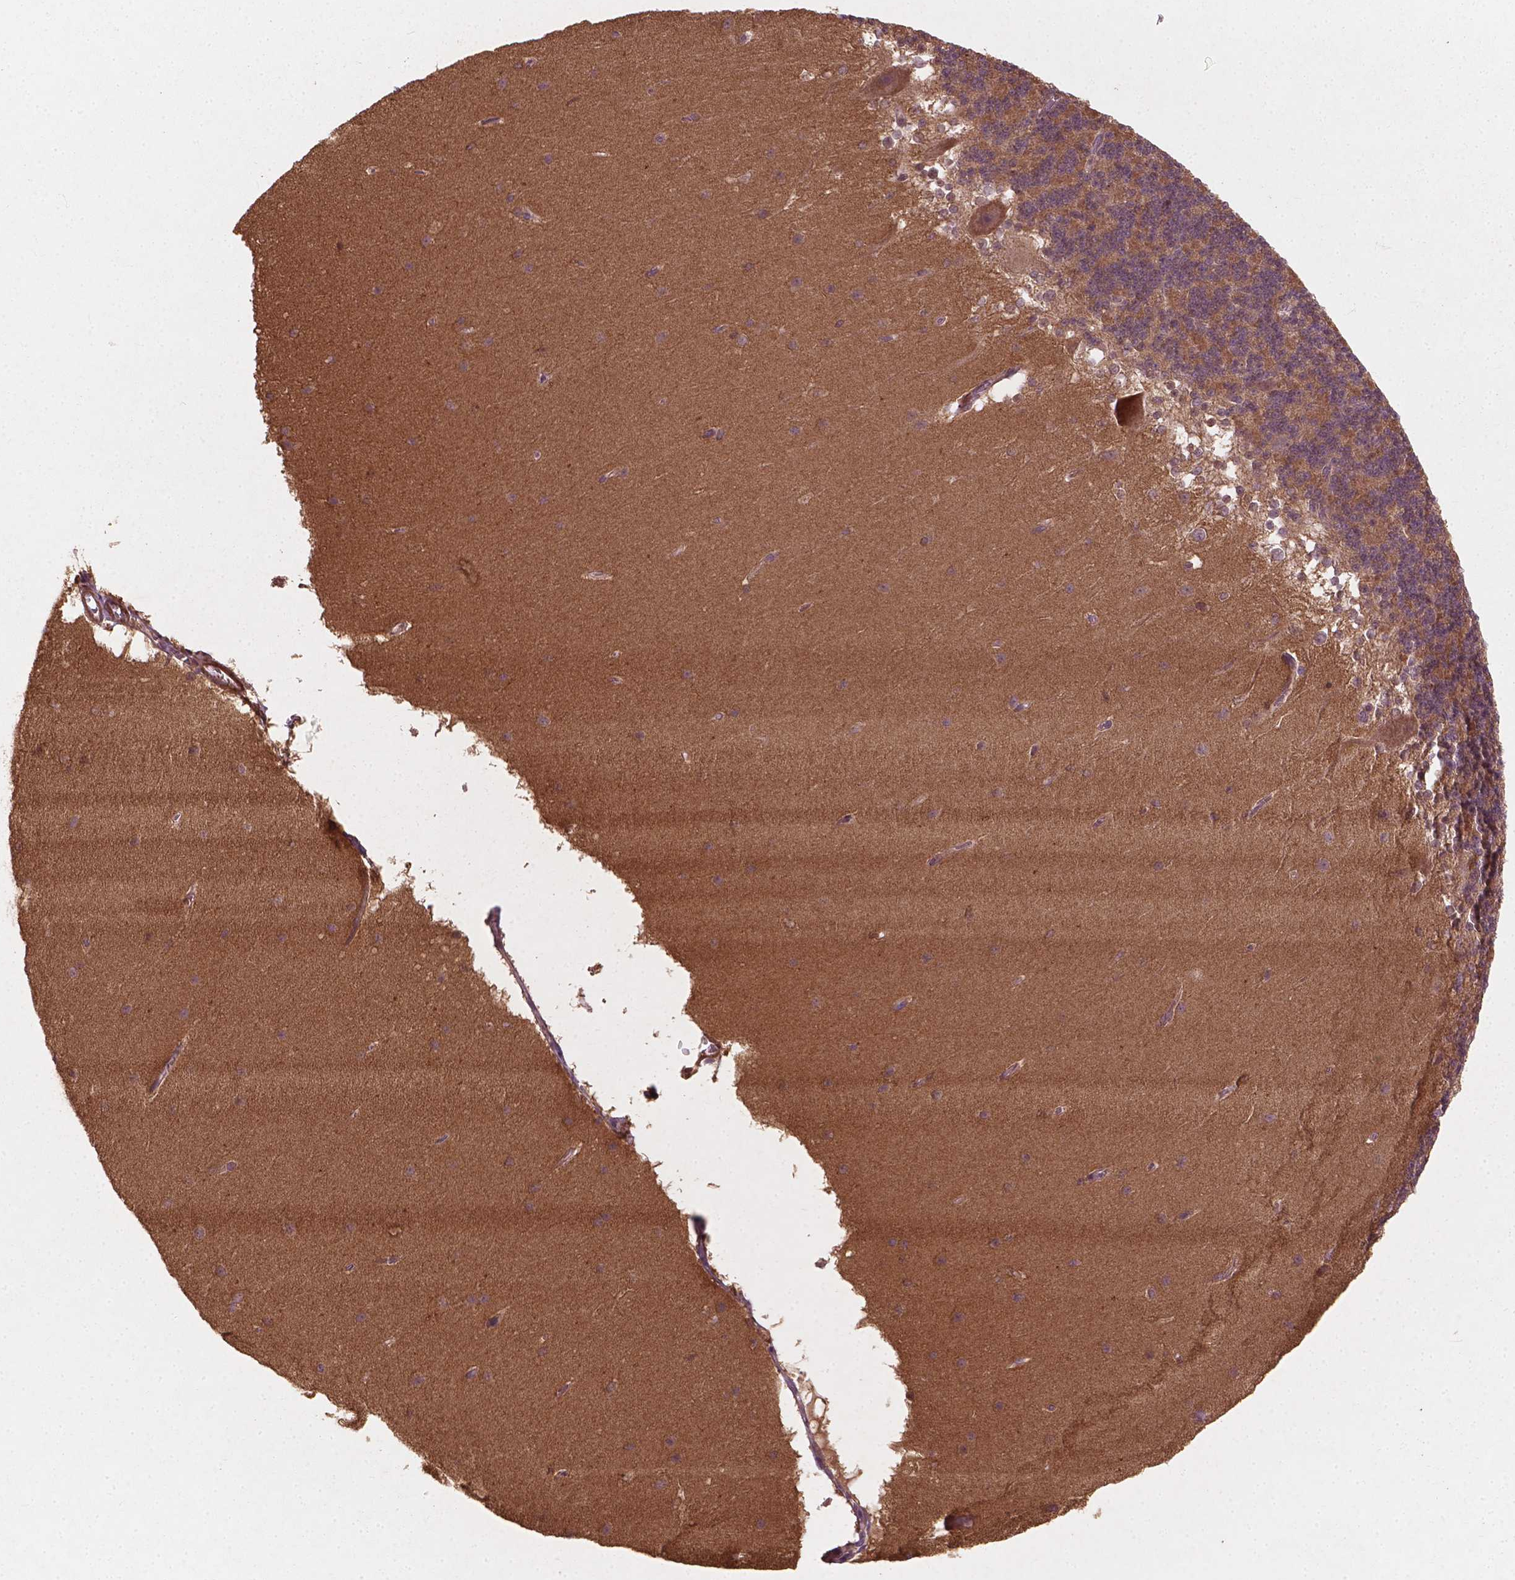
{"staining": {"intensity": "weak", "quantity": ">75%", "location": "cytoplasmic/membranous"}, "tissue": "cerebellum", "cell_type": "Cells in granular layer", "image_type": "normal", "snomed": [{"axis": "morphology", "description": "Normal tissue, NOS"}, {"axis": "topography", "description": "Cerebellum"}], "caption": "An immunohistochemistry micrograph of normal tissue is shown. Protein staining in brown shows weak cytoplasmic/membranous positivity in cerebellum within cells in granular layer.", "gene": "CYFIP1", "patient": {"sex": "female", "age": 19}}